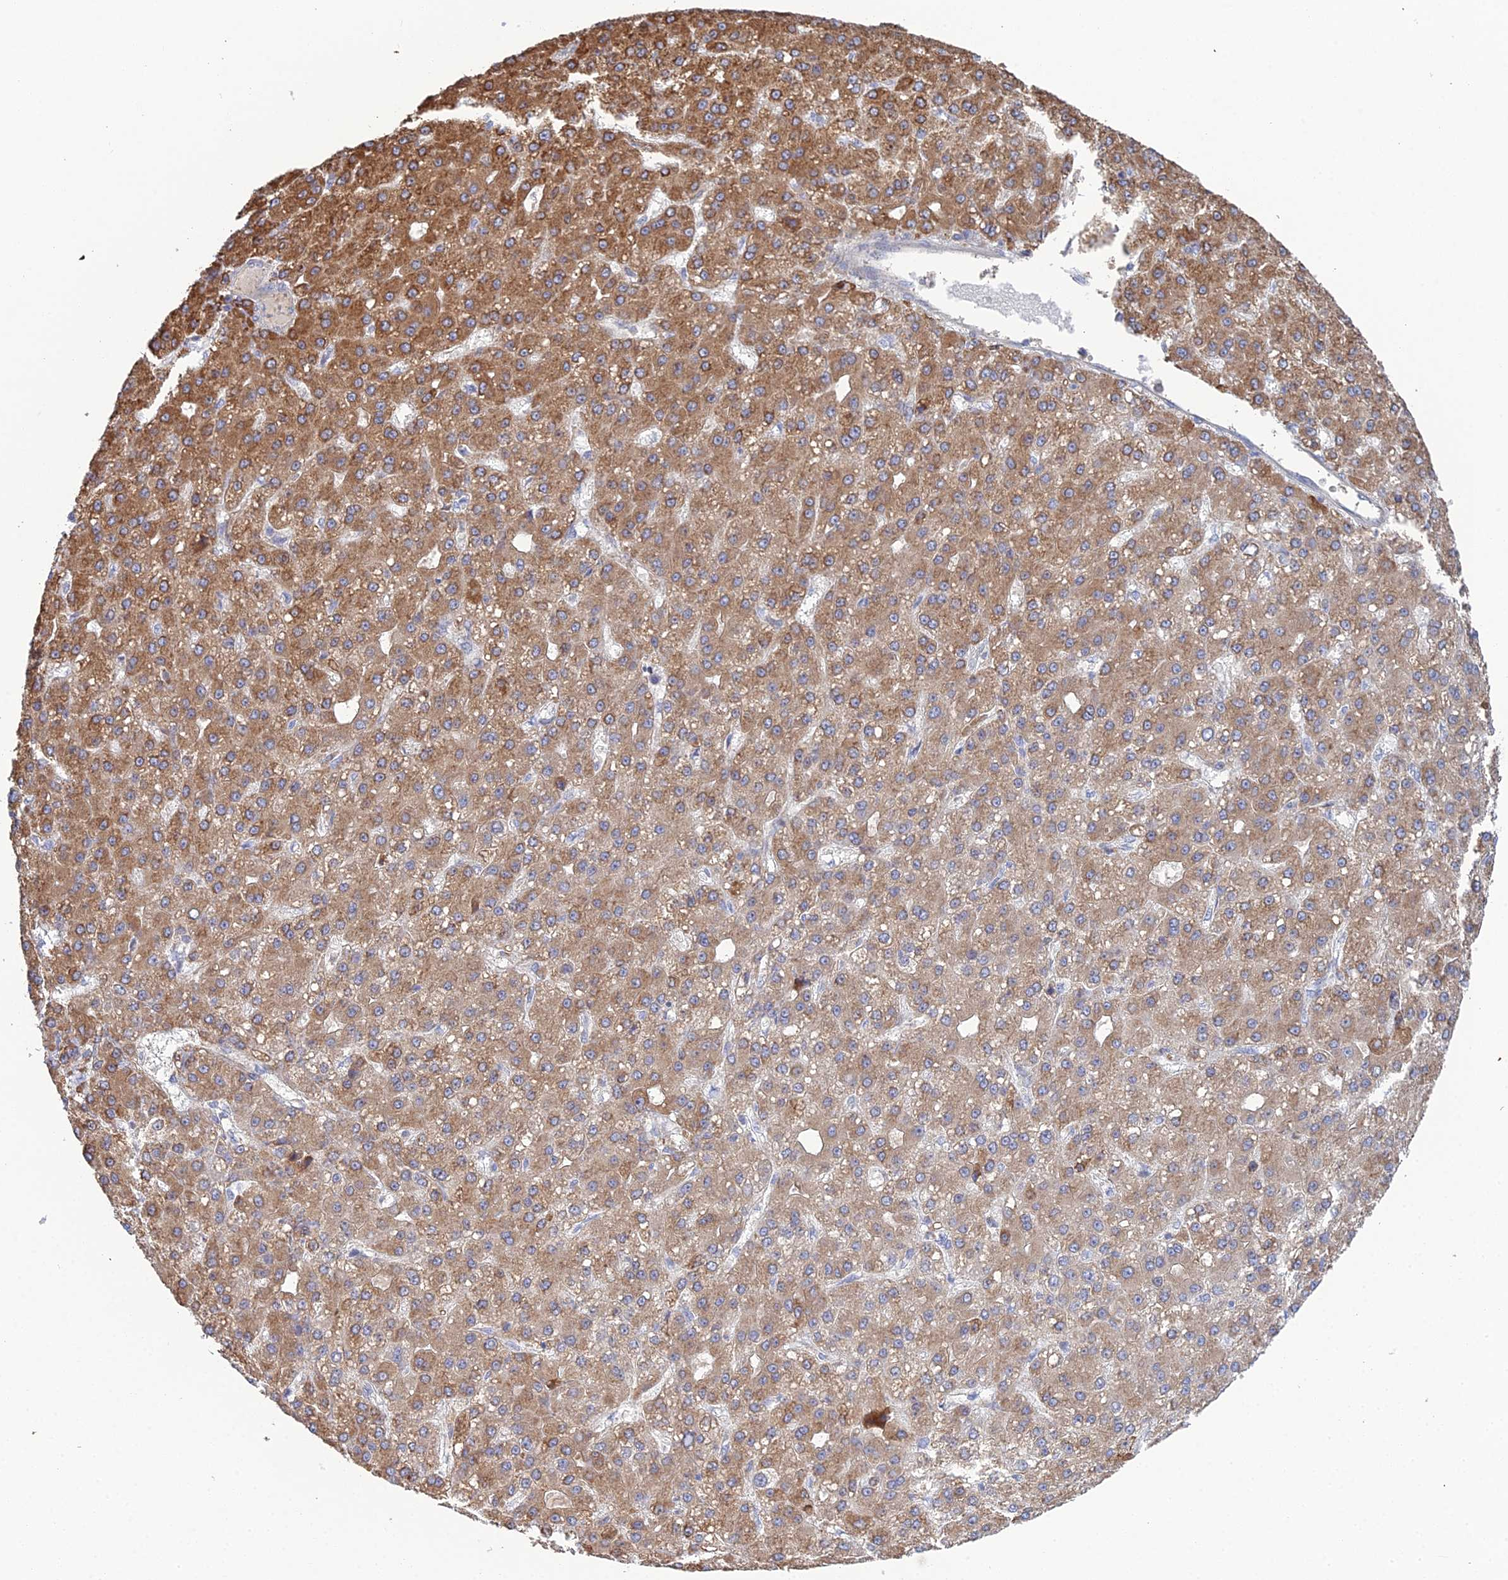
{"staining": {"intensity": "moderate", "quantity": ">75%", "location": "cytoplasmic/membranous"}, "tissue": "liver cancer", "cell_type": "Tumor cells", "image_type": "cancer", "snomed": [{"axis": "morphology", "description": "Carcinoma, Hepatocellular, NOS"}, {"axis": "topography", "description": "Liver"}], "caption": "The micrograph exhibits a brown stain indicating the presence of a protein in the cytoplasmic/membranous of tumor cells in hepatocellular carcinoma (liver). The protein of interest is stained brown, and the nuclei are stained in blue (DAB IHC with brightfield microscopy, high magnification).", "gene": "TRAPPC6A", "patient": {"sex": "male", "age": 67}}